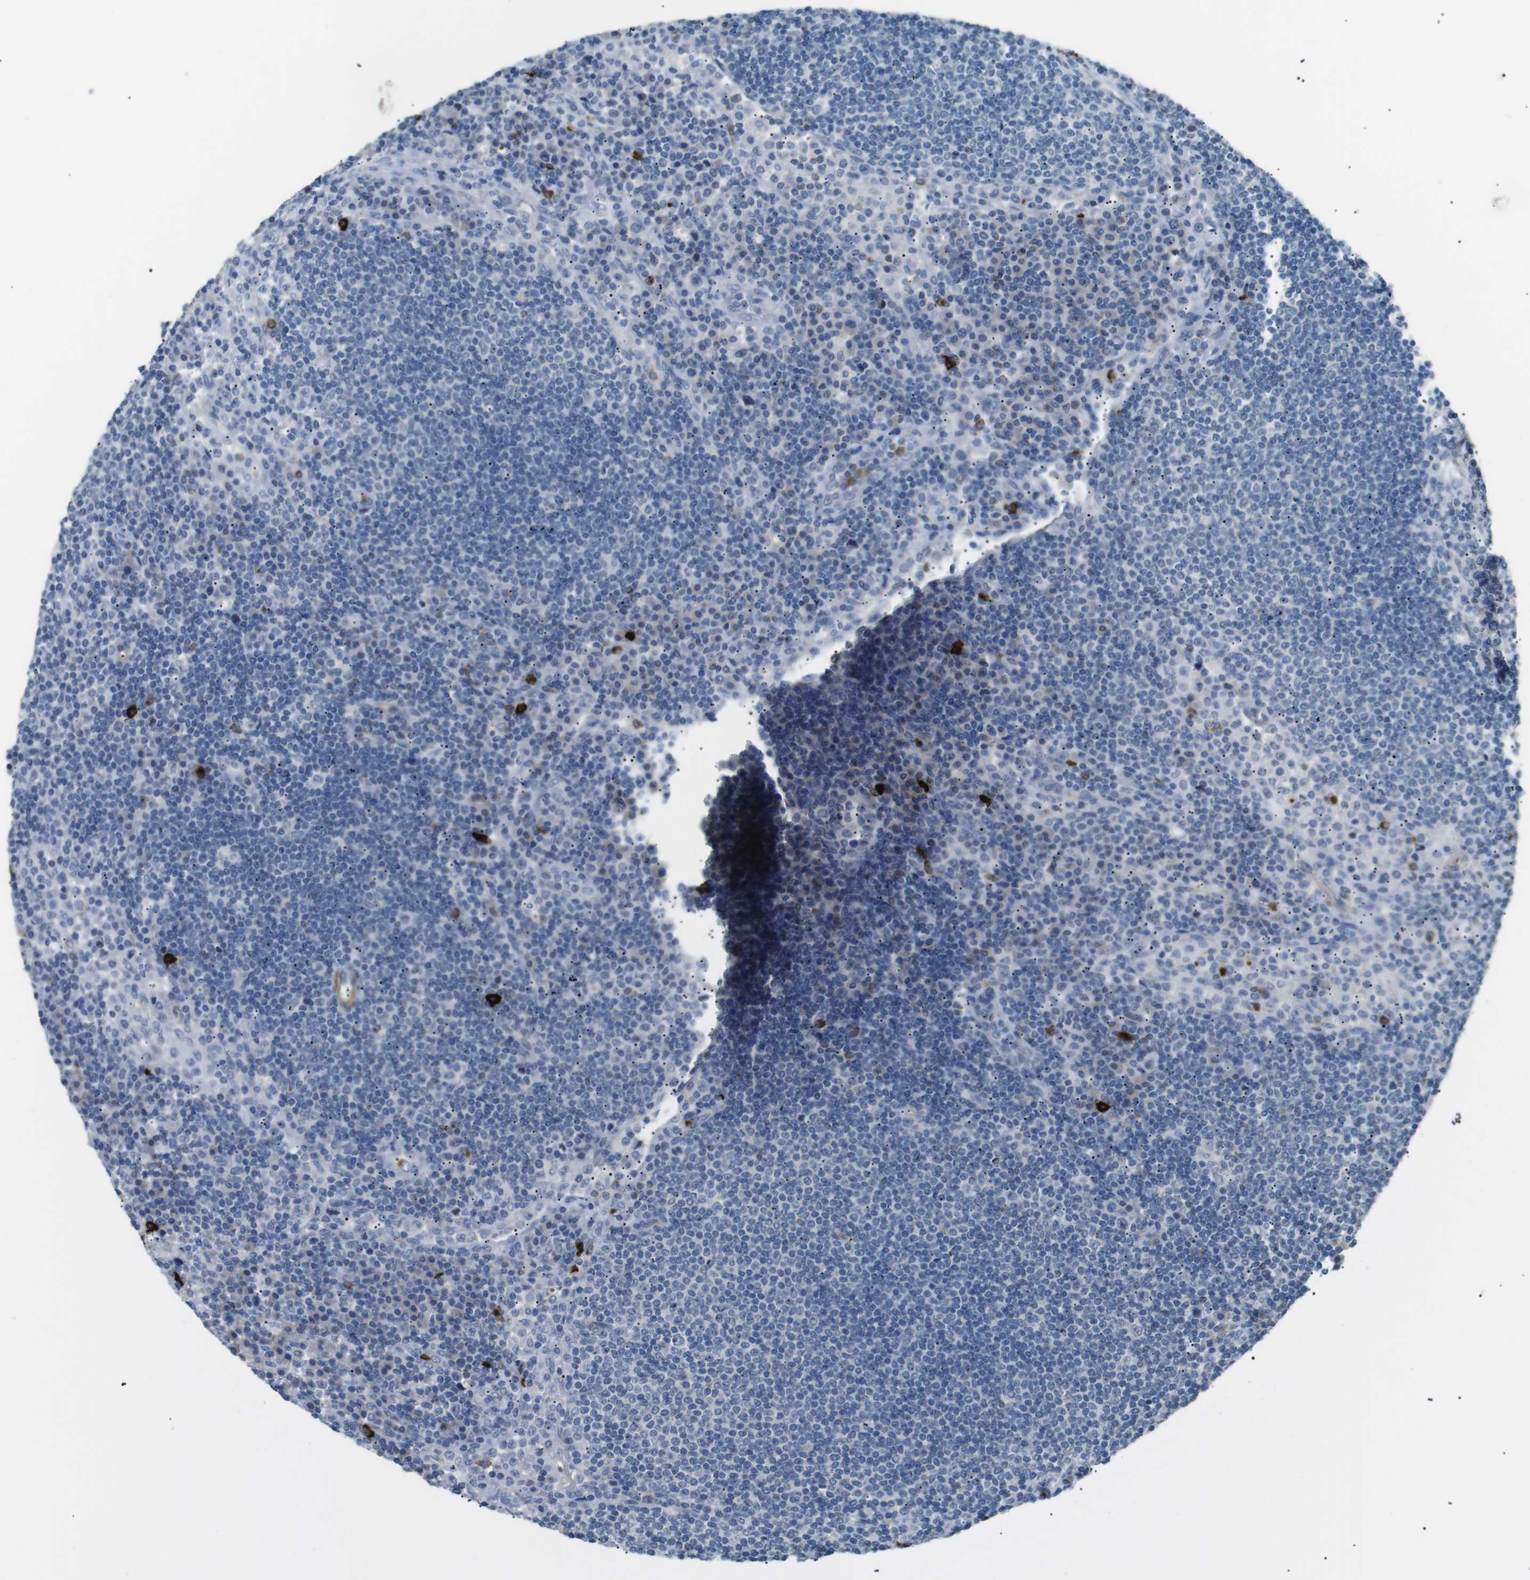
{"staining": {"intensity": "negative", "quantity": "none", "location": "none"}, "tissue": "lymph node", "cell_type": "Germinal center cells", "image_type": "normal", "snomed": [{"axis": "morphology", "description": "Normal tissue, NOS"}, {"axis": "topography", "description": "Lymph node"}], "caption": "Immunohistochemistry (IHC) of unremarkable human lymph node reveals no positivity in germinal center cells.", "gene": "GZMM", "patient": {"sex": "female", "age": 53}}